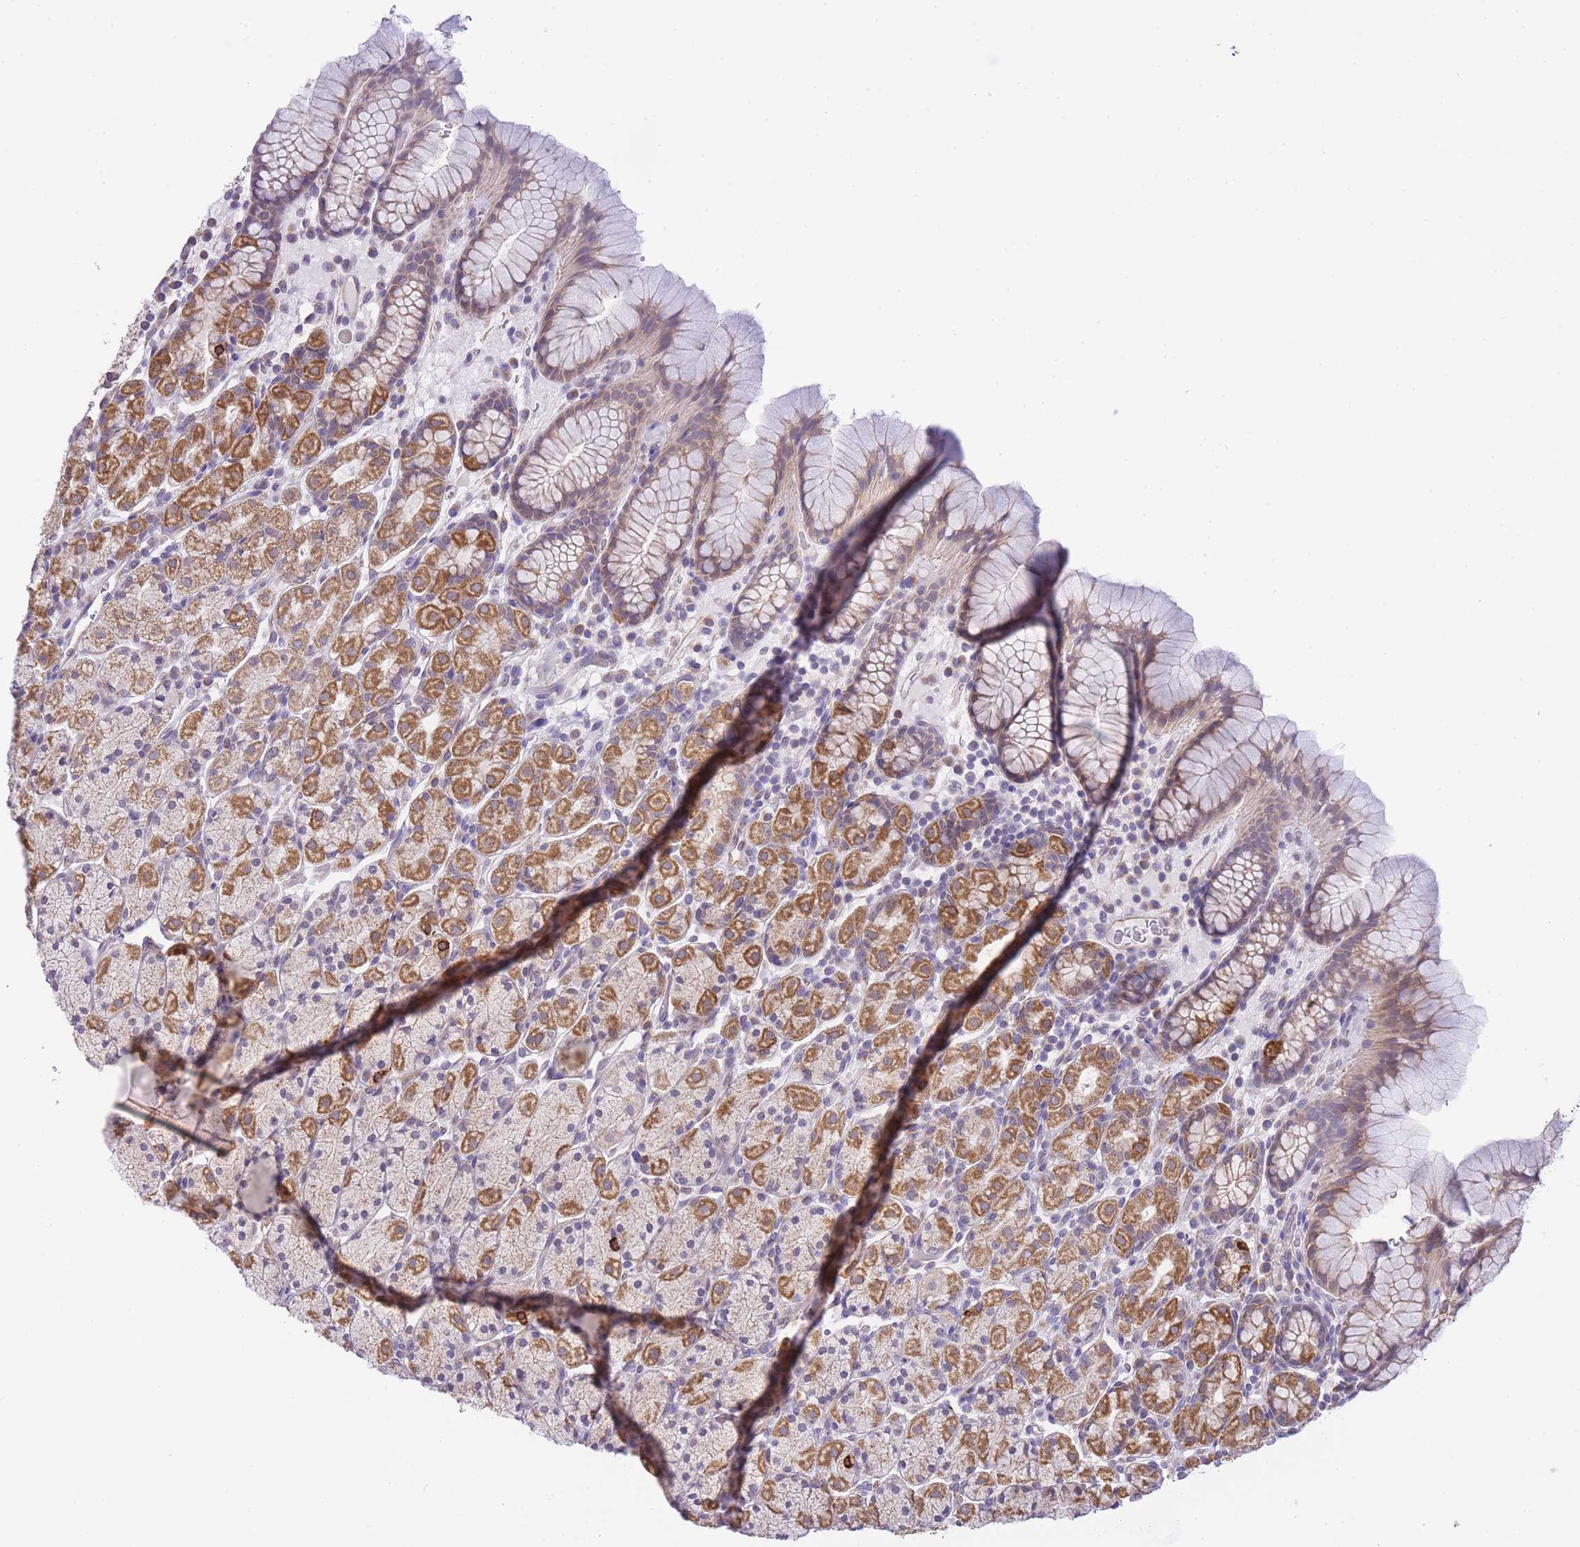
{"staining": {"intensity": "moderate", "quantity": "25%-75%", "location": "cytoplasmic/membranous"}, "tissue": "stomach", "cell_type": "Glandular cells", "image_type": "normal", "snomed": [{"axis": "morphology", "description": "Normal tissue, NOS"}, {"axis": "topography", "description": "Stomach, upper"}, {"axis": "topography", "description": "Stomach"}], "caption": "Protein expression analysis of normal human stomach reveals moderate cytoplasmic/membranous positivity in about 25%-75% of glandular cells. The protein of interest is stained brown, and the nuclei are stained in blue (DAB (3,3'-diaminobenzidine) IHC with brightfield microscopy, high magnification).", "gene": "CTBP1", "patient": {"sex": "male", "age": 62}}